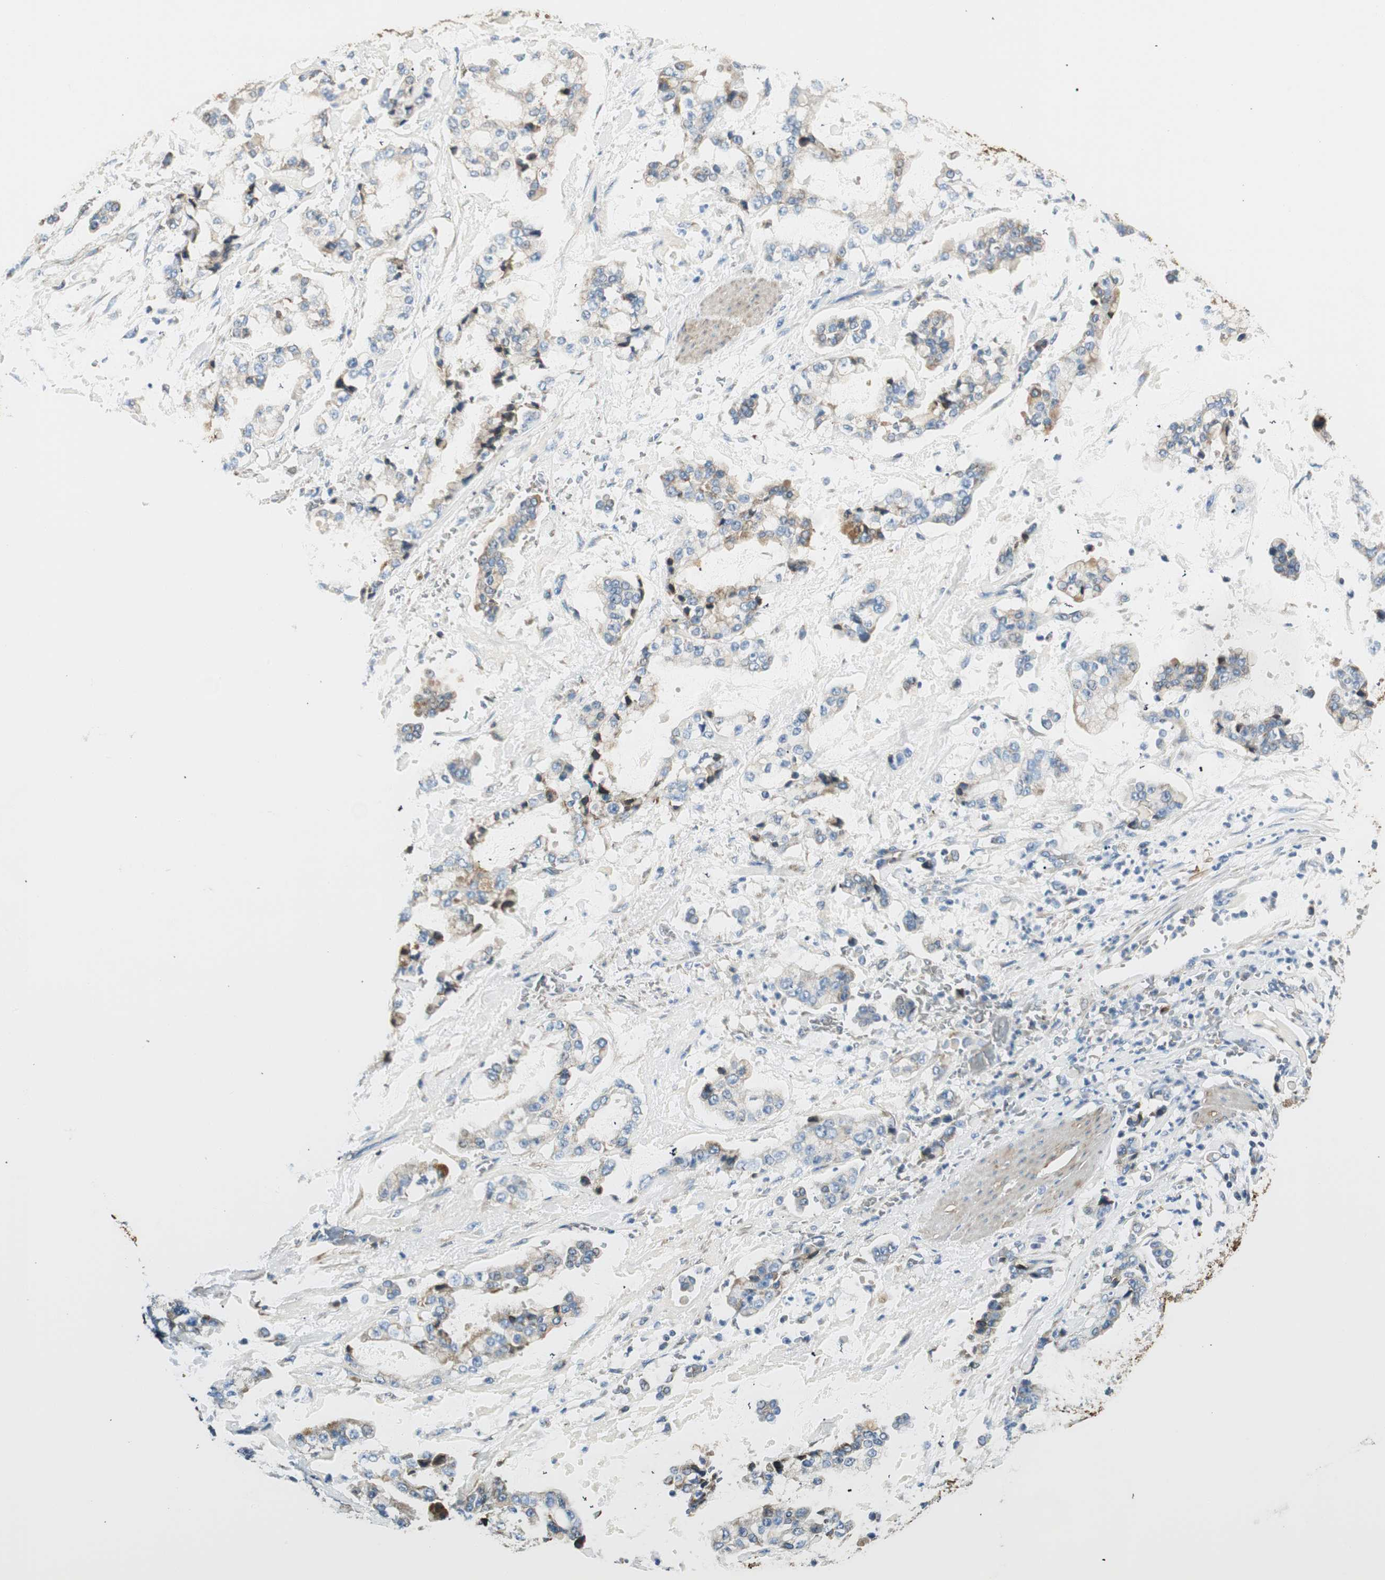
{"staining": {"intensity": "moderate", "quantity": "25%-75%", "location": "cytoplasmic/membranous"}, "tissue": "stomach cancer", "cell_type": "Tumor cells", "image_type": "cancer", "snomed": [{"axis": "morphology", "description": "Normal tissue, NOS"}, {"axis": "morphology", "description": "Adenocarcinoma, NOS"}, {"axis": "topography", "description": "Stomach, upper"}, {"axis": "topography", "description": "Stomach"}], "caption": "Moderate cytoplasmic/membranous expression for a protein is identified in approximately 25%-75% of tumor cells of stomach cancer (adenocarcinoma) using immunohistochemistry.", "gene": "RORB", "patient": {"sex": "male", "age": 76}}